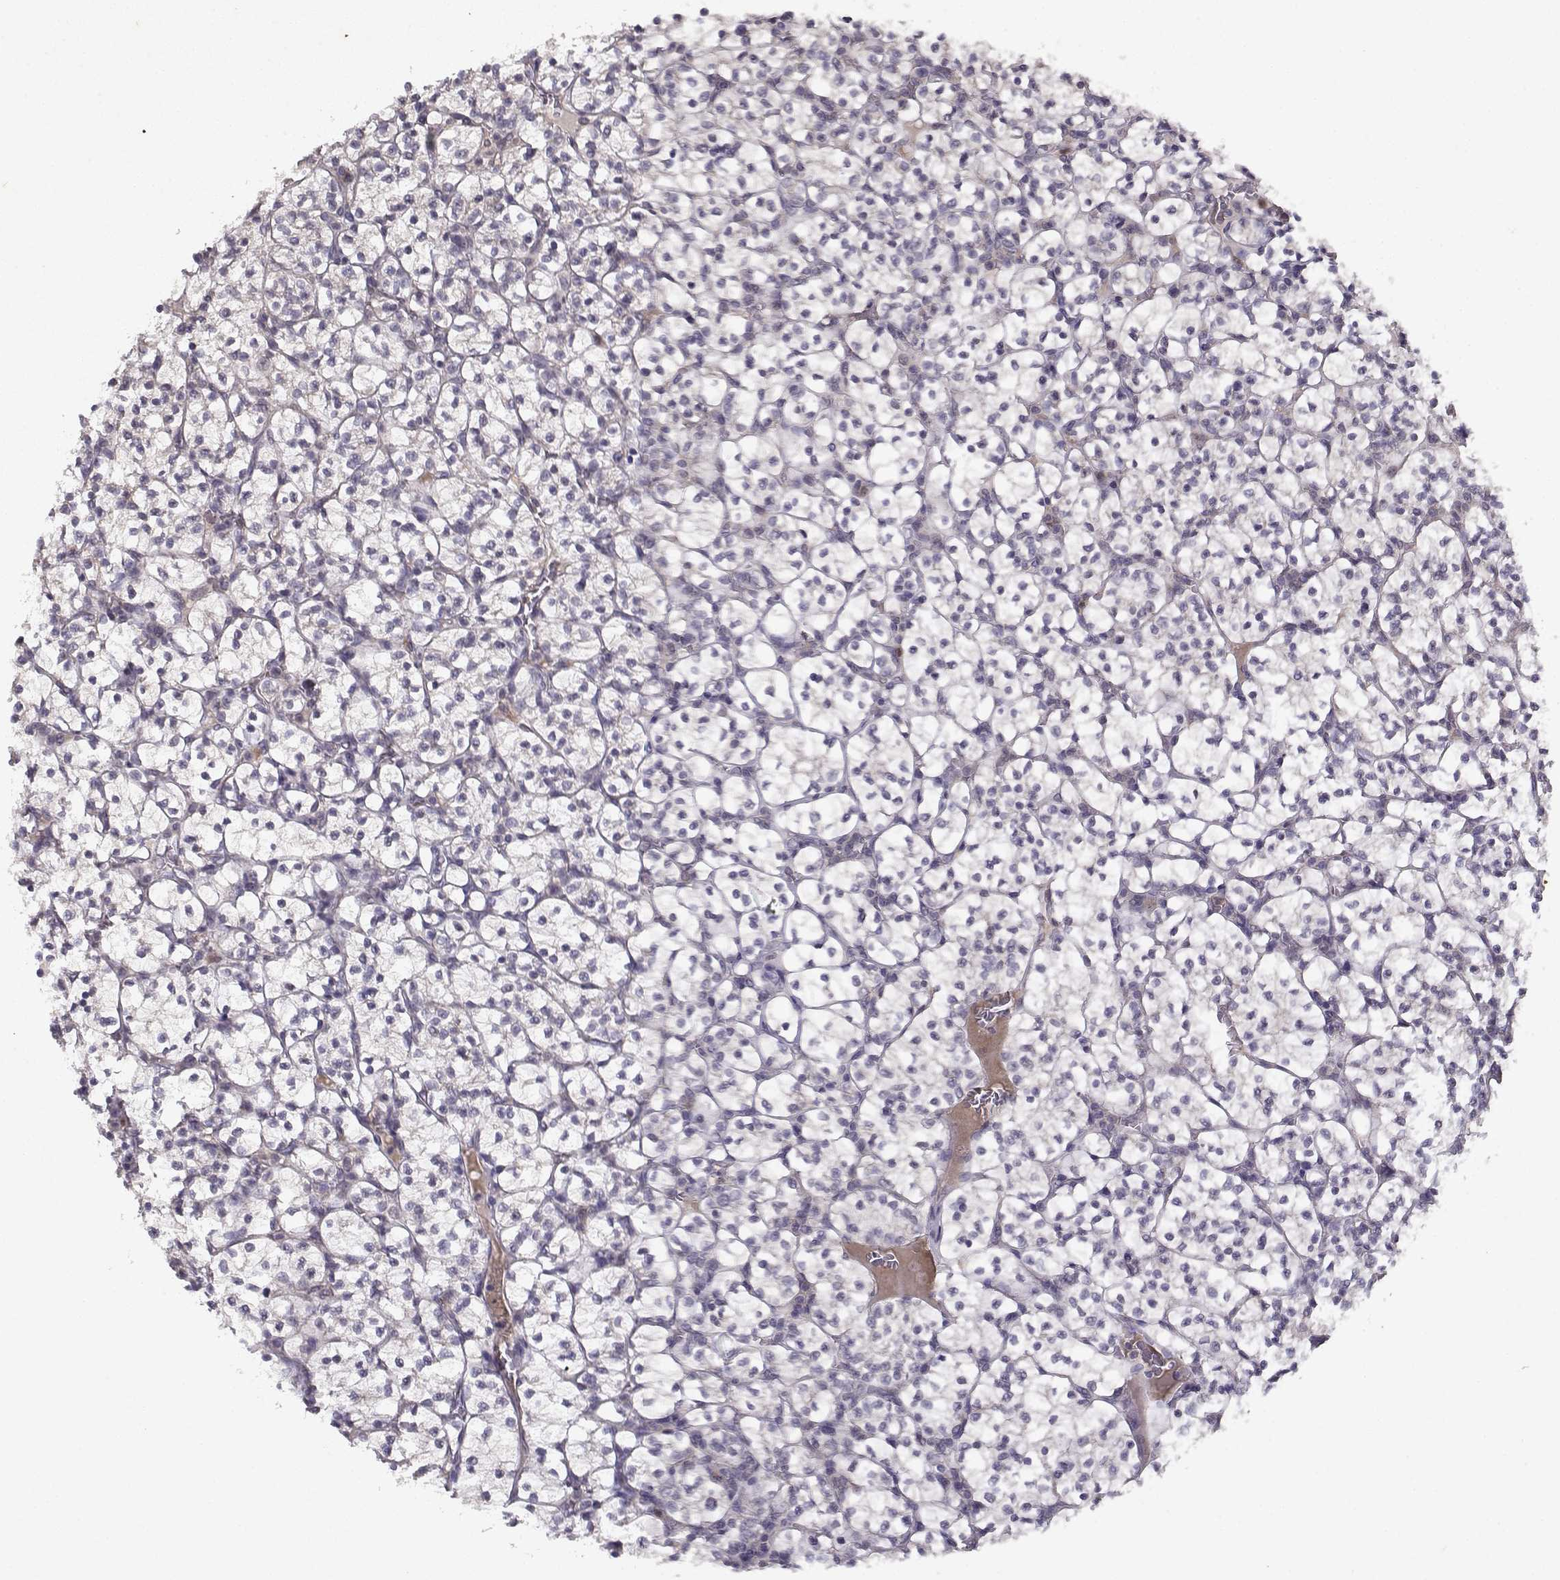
{"staining": {"intensity": "negative", "quantity": "none", "location": "none"}, "tissue": "renal cancer", "cell_type": "Tumor cells", "image_type": "cancer", "snomed": [{"axis": "morphology", "description": "Adenocarcinoma, NOS"}, {"axis": "topography", "description": "Kidney"}], "caption": "Protein analysis of renal adenocarcinoma demonstrates no significant staining in tumor cells.", "gene": "BMX", "patient": {"sex": "female", "age": 89}}